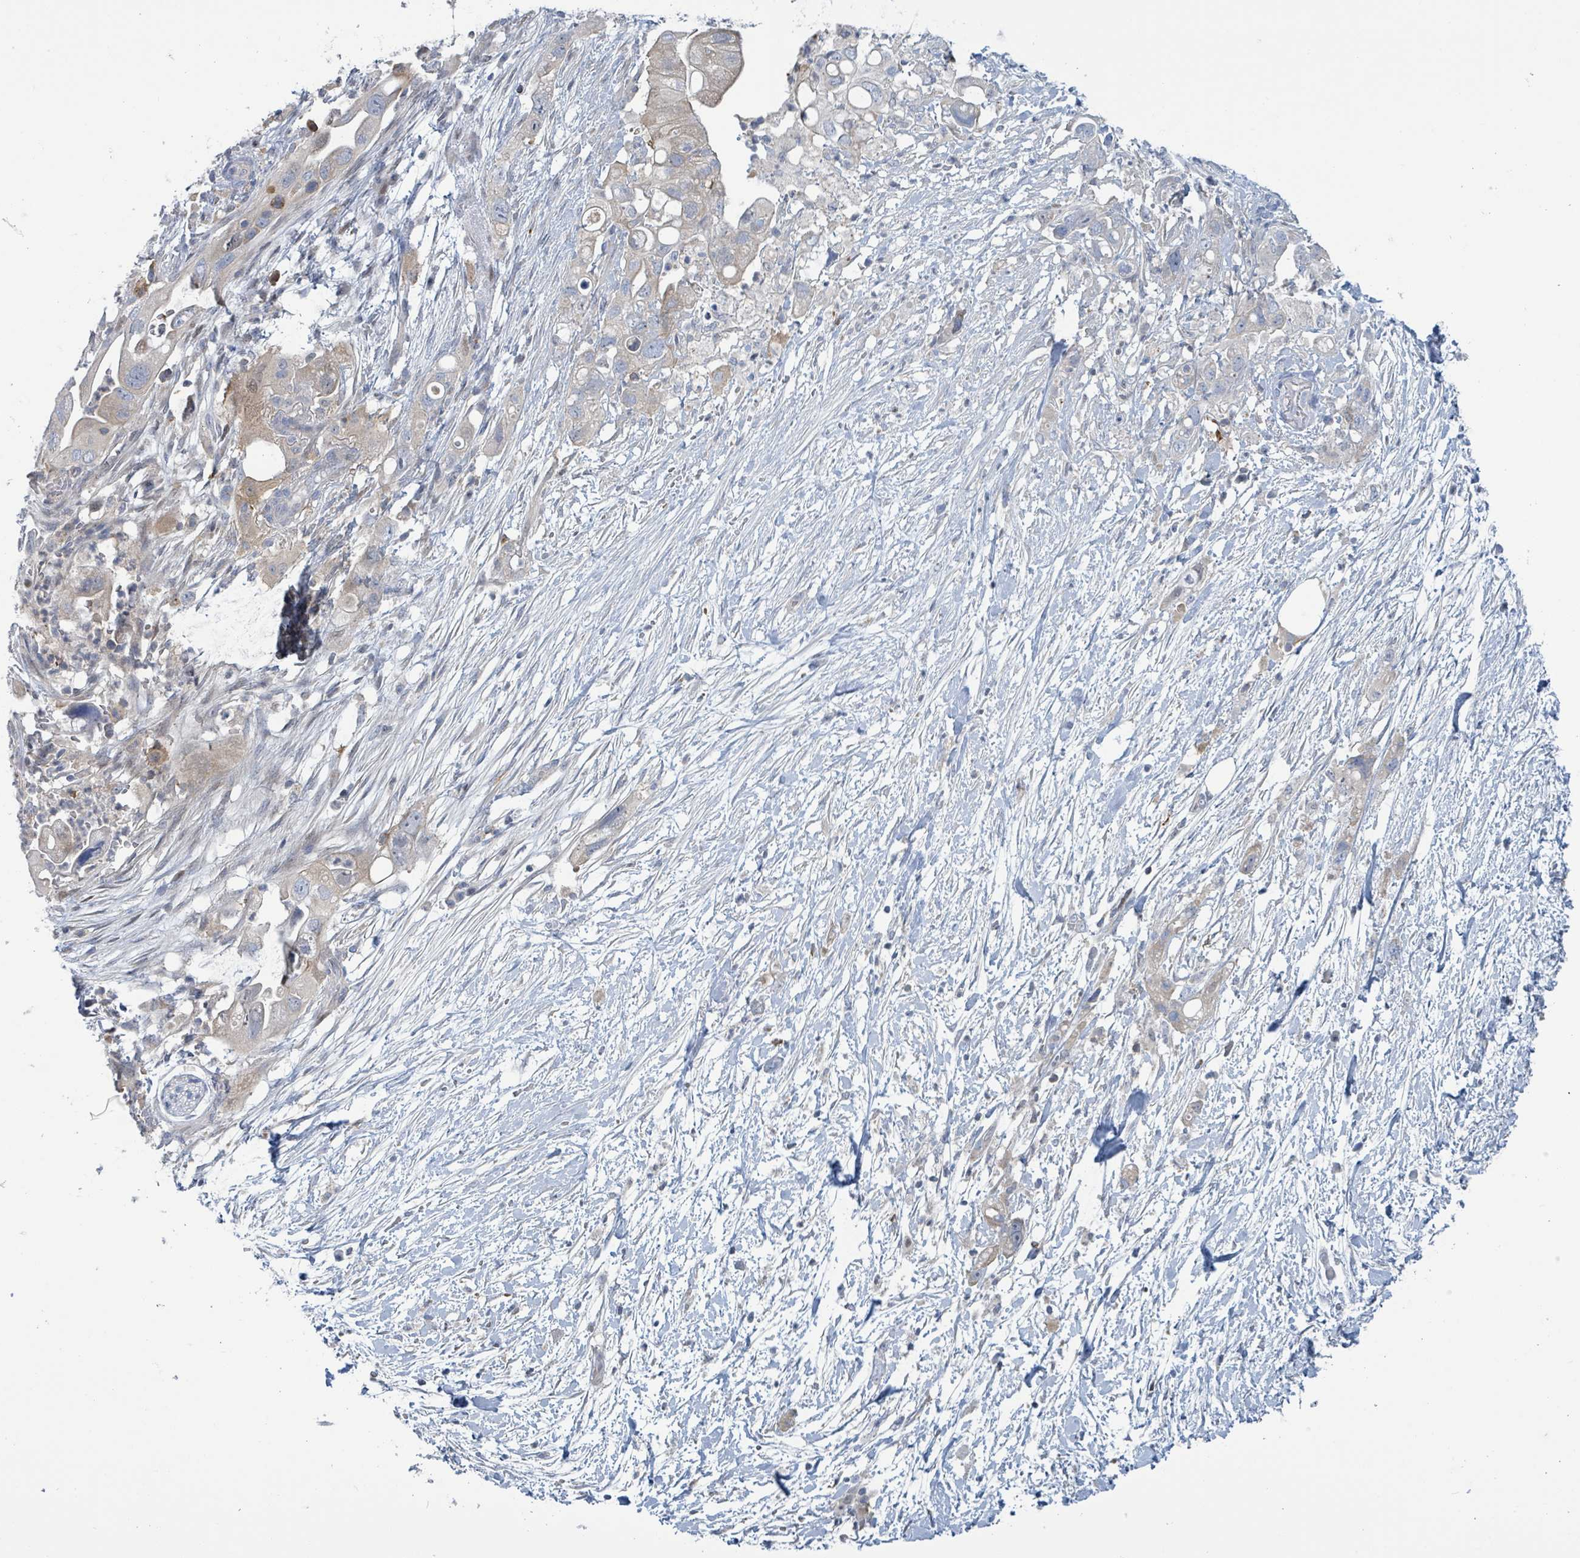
{"staining": {"intensity": "weak", "quantity": "25%-75%", "location": "cytoplasmic/membranous"}, "tissue": "pancreatic cancer", "cell_type": "Tumor cells", "image_type": "cancer", "snomed": [{"axis": "morphology", "description": "Adenocarcinoma, NOS"}, {"axis": "topography", "description": "Pancreas"}], "caption": "This is an image of IHC staining of pancreatic adenocarcinoma, which shows weak staining in the cytoplasmic/membranous of tumor cells.", "gene": "DGKZ", "patient": {"sex": "female", "age": 72}}